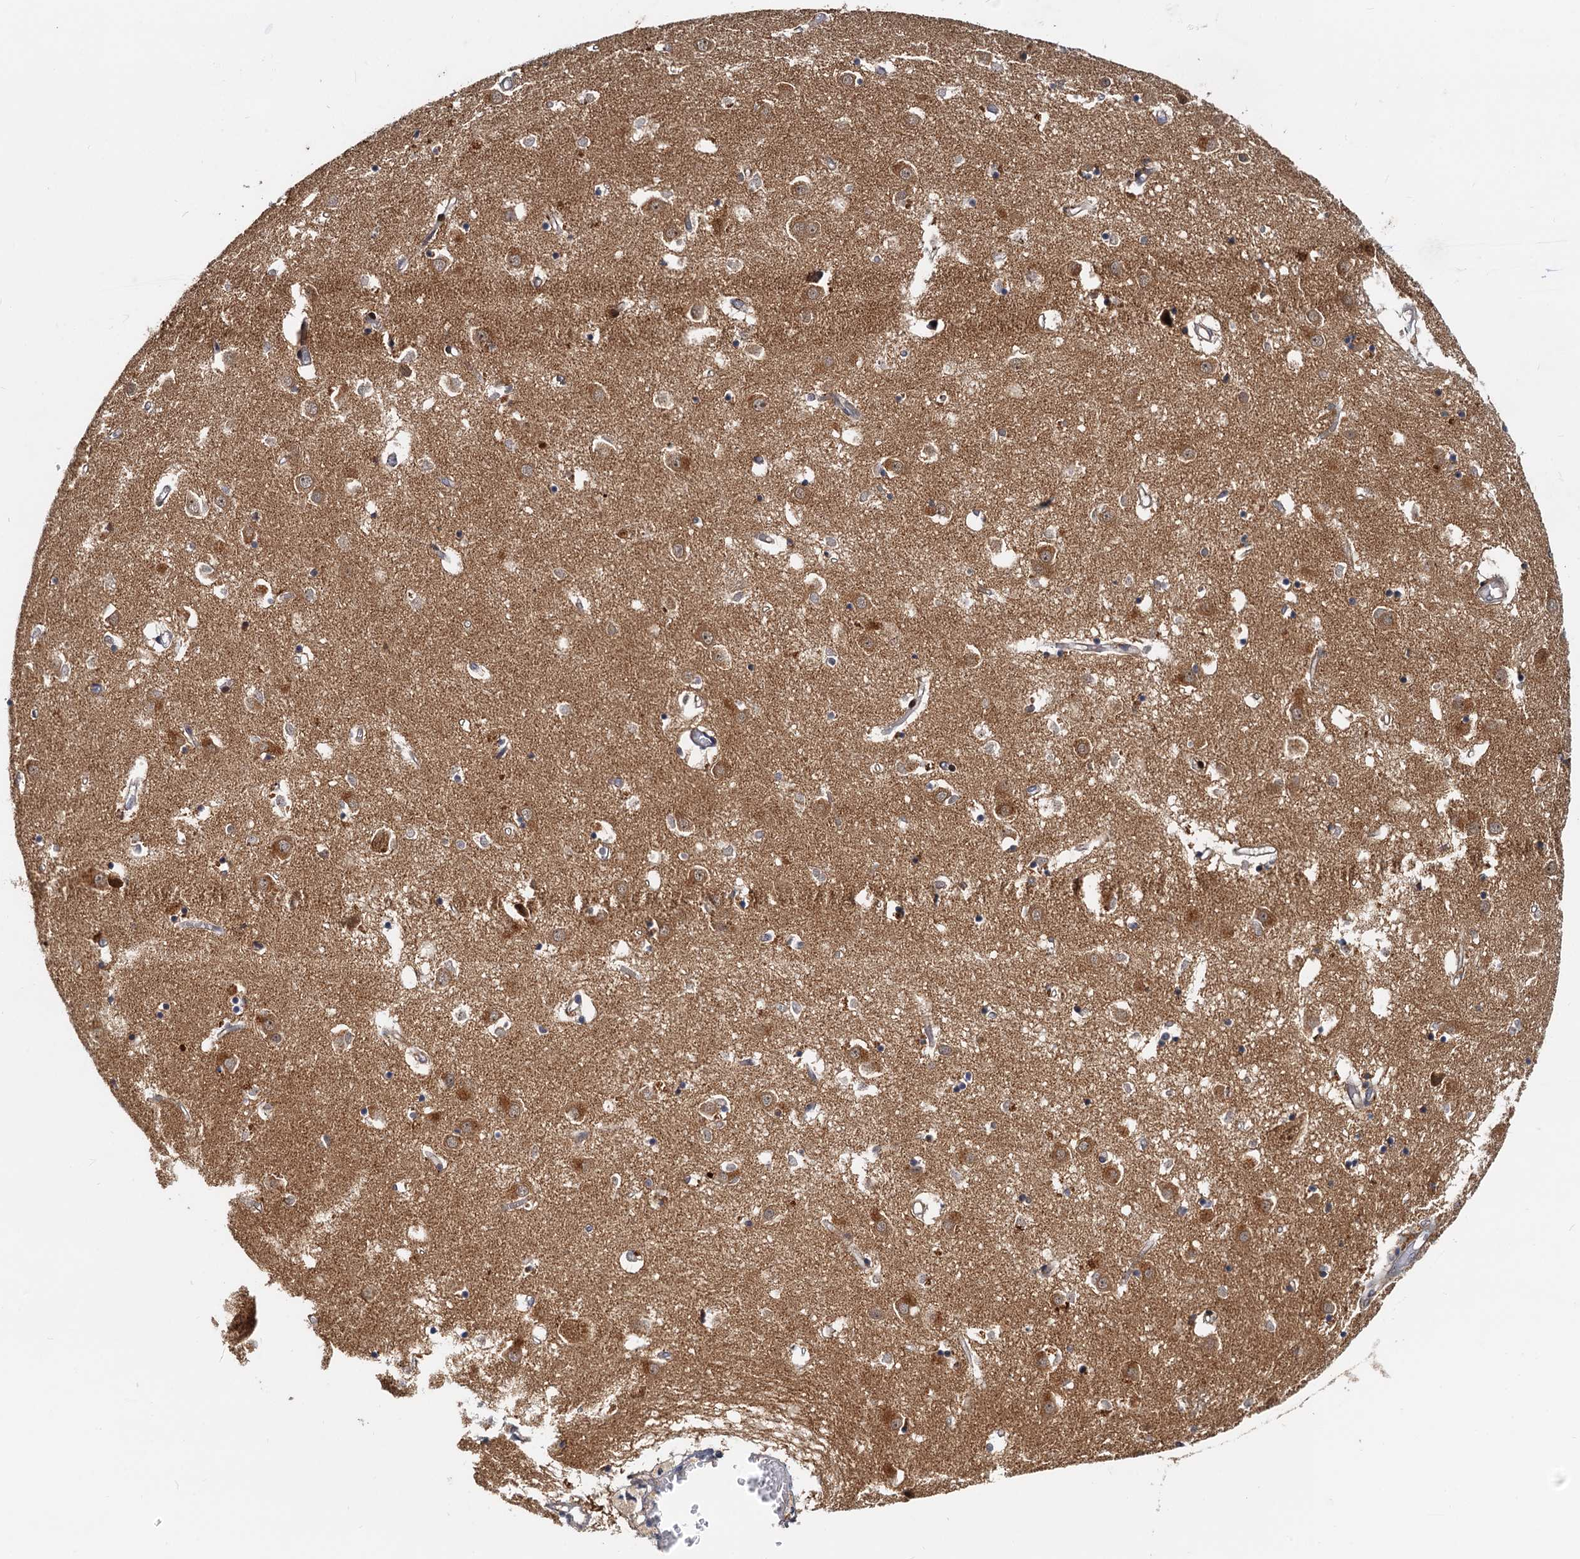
{"staining": {"intensity": "moderate", "quantity": "25%-75%", "location": "cytoplasmic/membranous"}, "tissue": "caudate", "cell_type": "Glial cells", "image_type": "normal", "snomed": [{"axis": "morphology", "description": "Normal tissue, NOS"}, {"axis": "topography", "description": "Lateral ventricle wall"}], "caption": "Glial cells reveal medium levels of moderate cytoplasmic/membranous positivity in approximately 25%-75% of cells in normal human caudate.", "gene": "TOLLIP", "patient": {"sex": "male", "age": 70}}